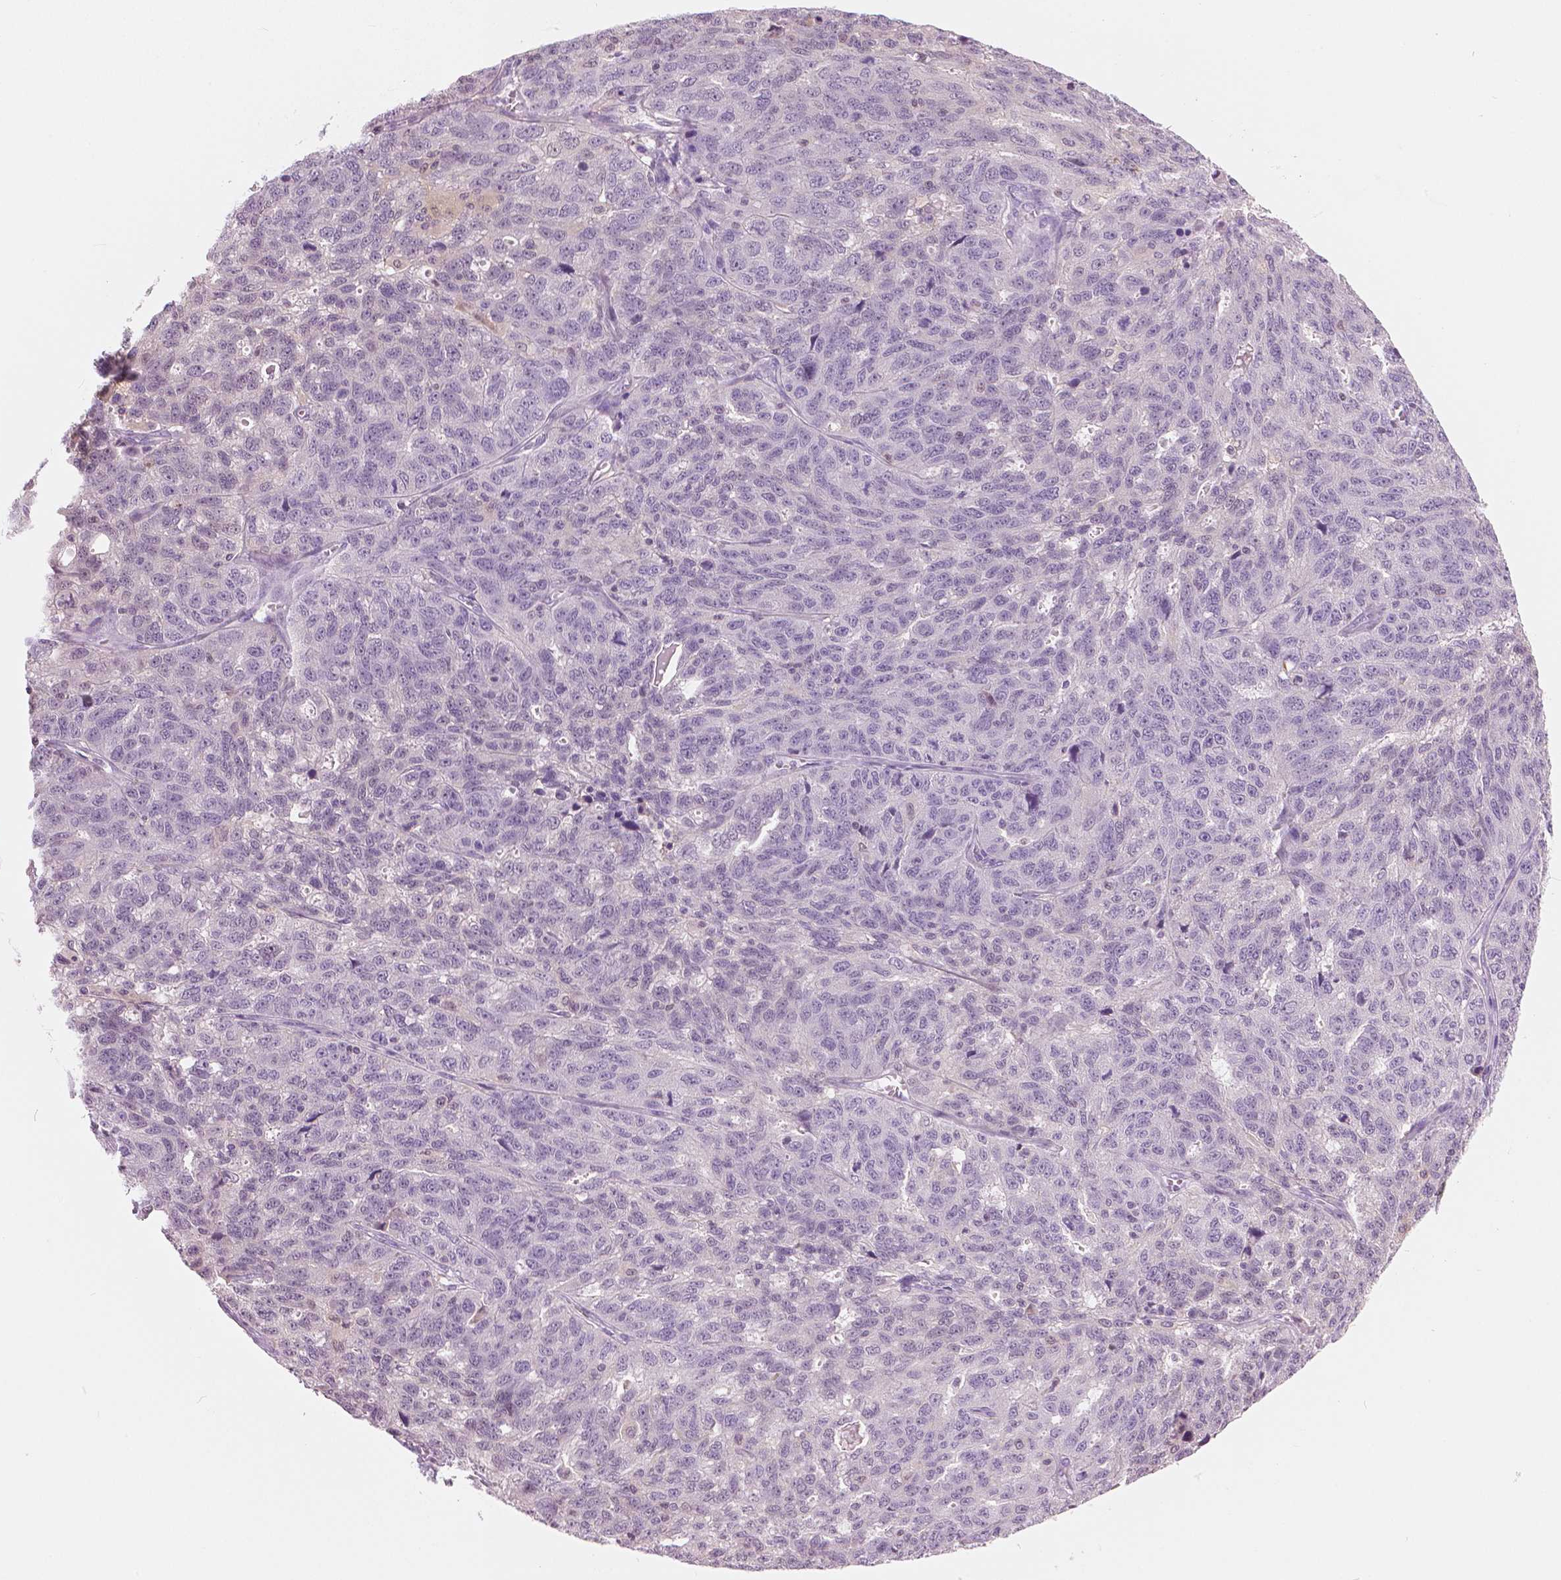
{"staining": {"intensity": "negative", "quantity": "none", "location": "none"}, "tissue": "ovarian cancer", "cell_type": "Tumor cells", "image_type": "cancer", "snomed": [{"axis": "morphology", "description": "Cystadenocarcinoma, serous, NOS"}, {"axis": "topography", "description": "Ovary"}], "caption": "High power microscopy micrograph of an immunohistochemistry photomicrograph of ovarian cancer, revealing no significant positivity in tumor cells. (DAB (3,3'-diaminobenzidine) IHC with hematoxylin counter stain).", "gene": "GALM", "patient": {"sex": "female", "age": 71}}